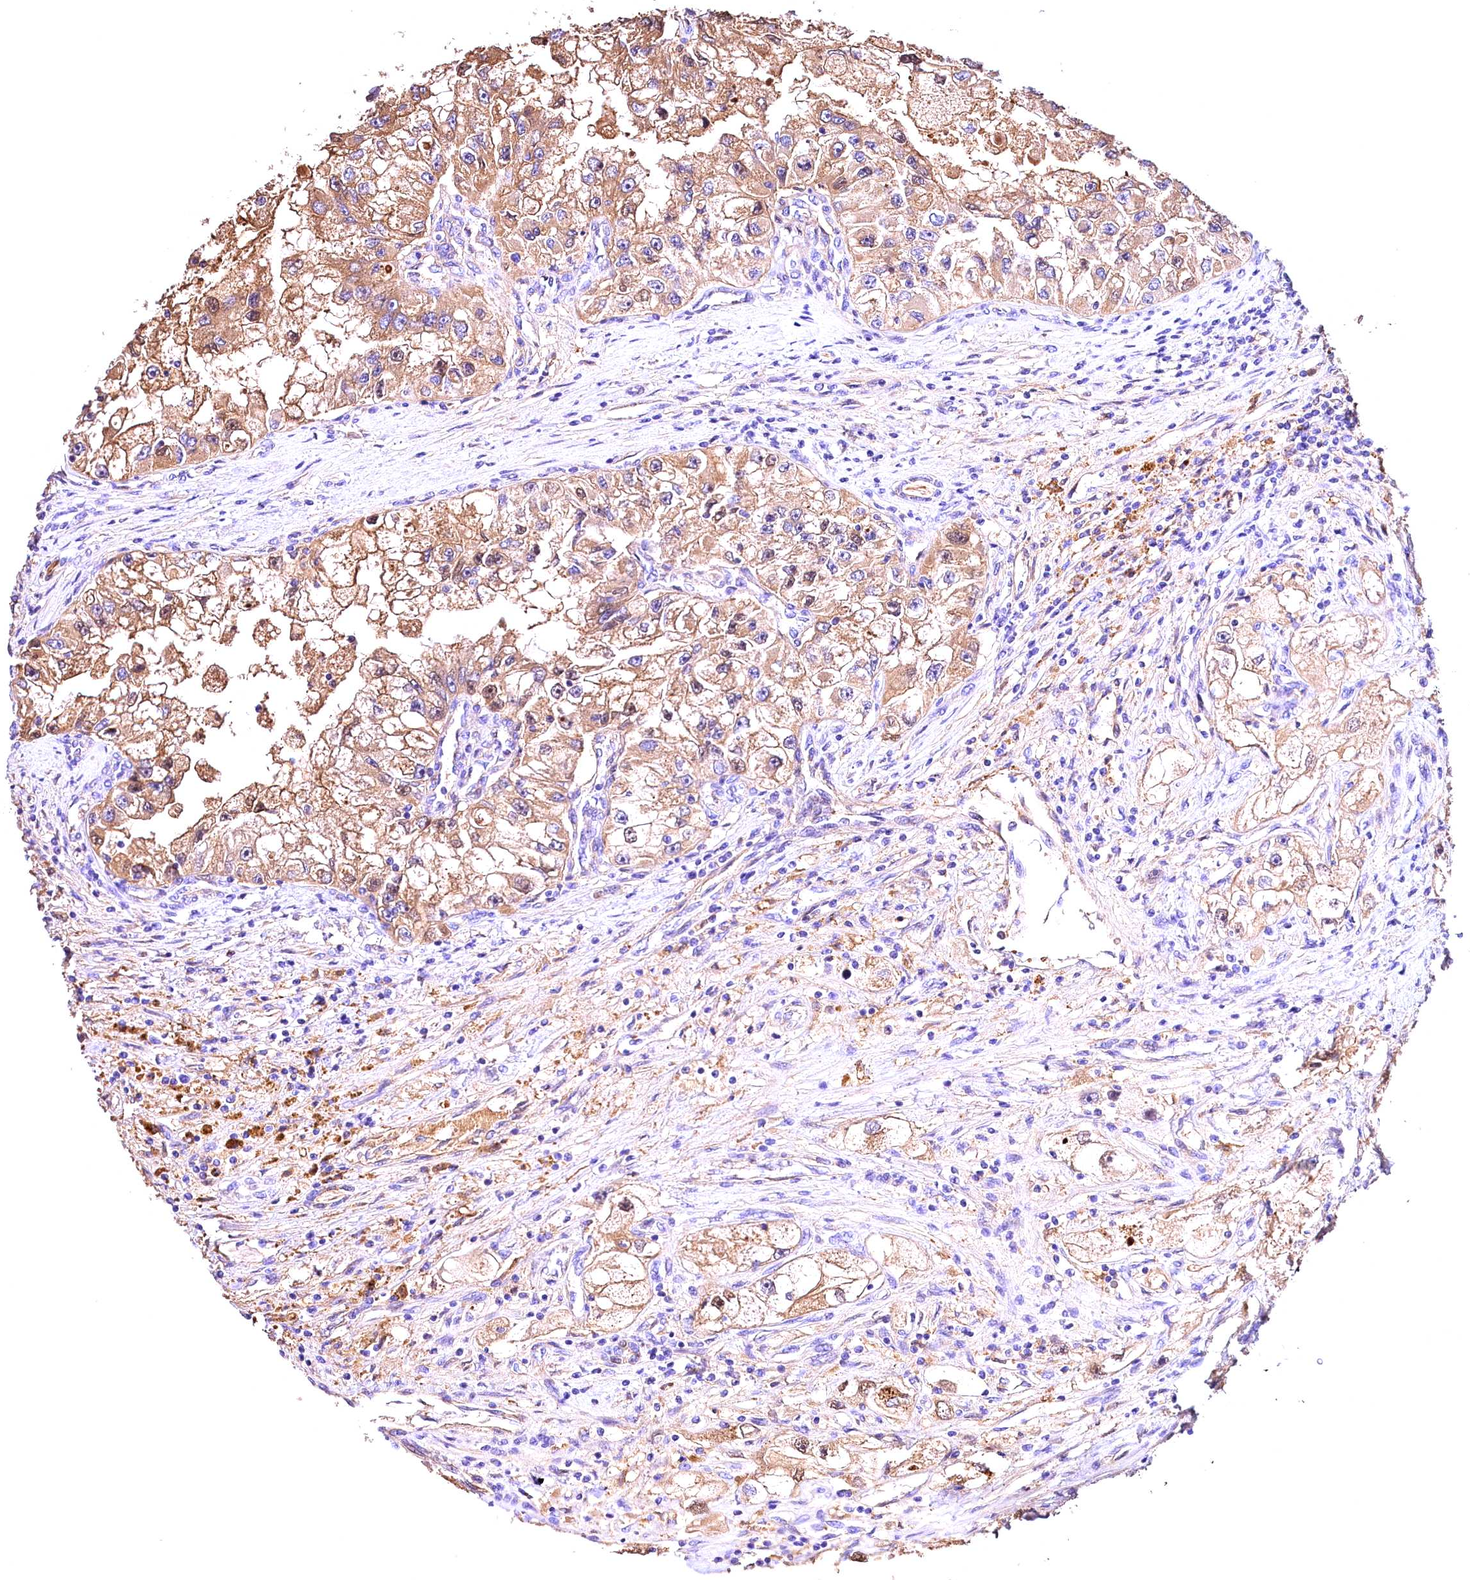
{"staining": {"intensity": "moderate", "quantity": ">75%", "location": "cytoplasmic/membranous"}, "tissue": "renal cancer", "cell_type": "Tumor cells", "image_type": "cancer", "snomed": [{"axis": "morphology", "description": "Adenocarcinoma, NOS"}, {"axis": "topography", "description": "Kidney"}], "caption": "Renal cancer (adenocarcinoma) stained with IHC displays moderate cytoplasmic/membranous staining in approximately >75% of tumor cells. (IHC, brightfield microscopy, high magnification).", "gene": "ARMC6", "patient": {"sex": "male", "age": 63}}